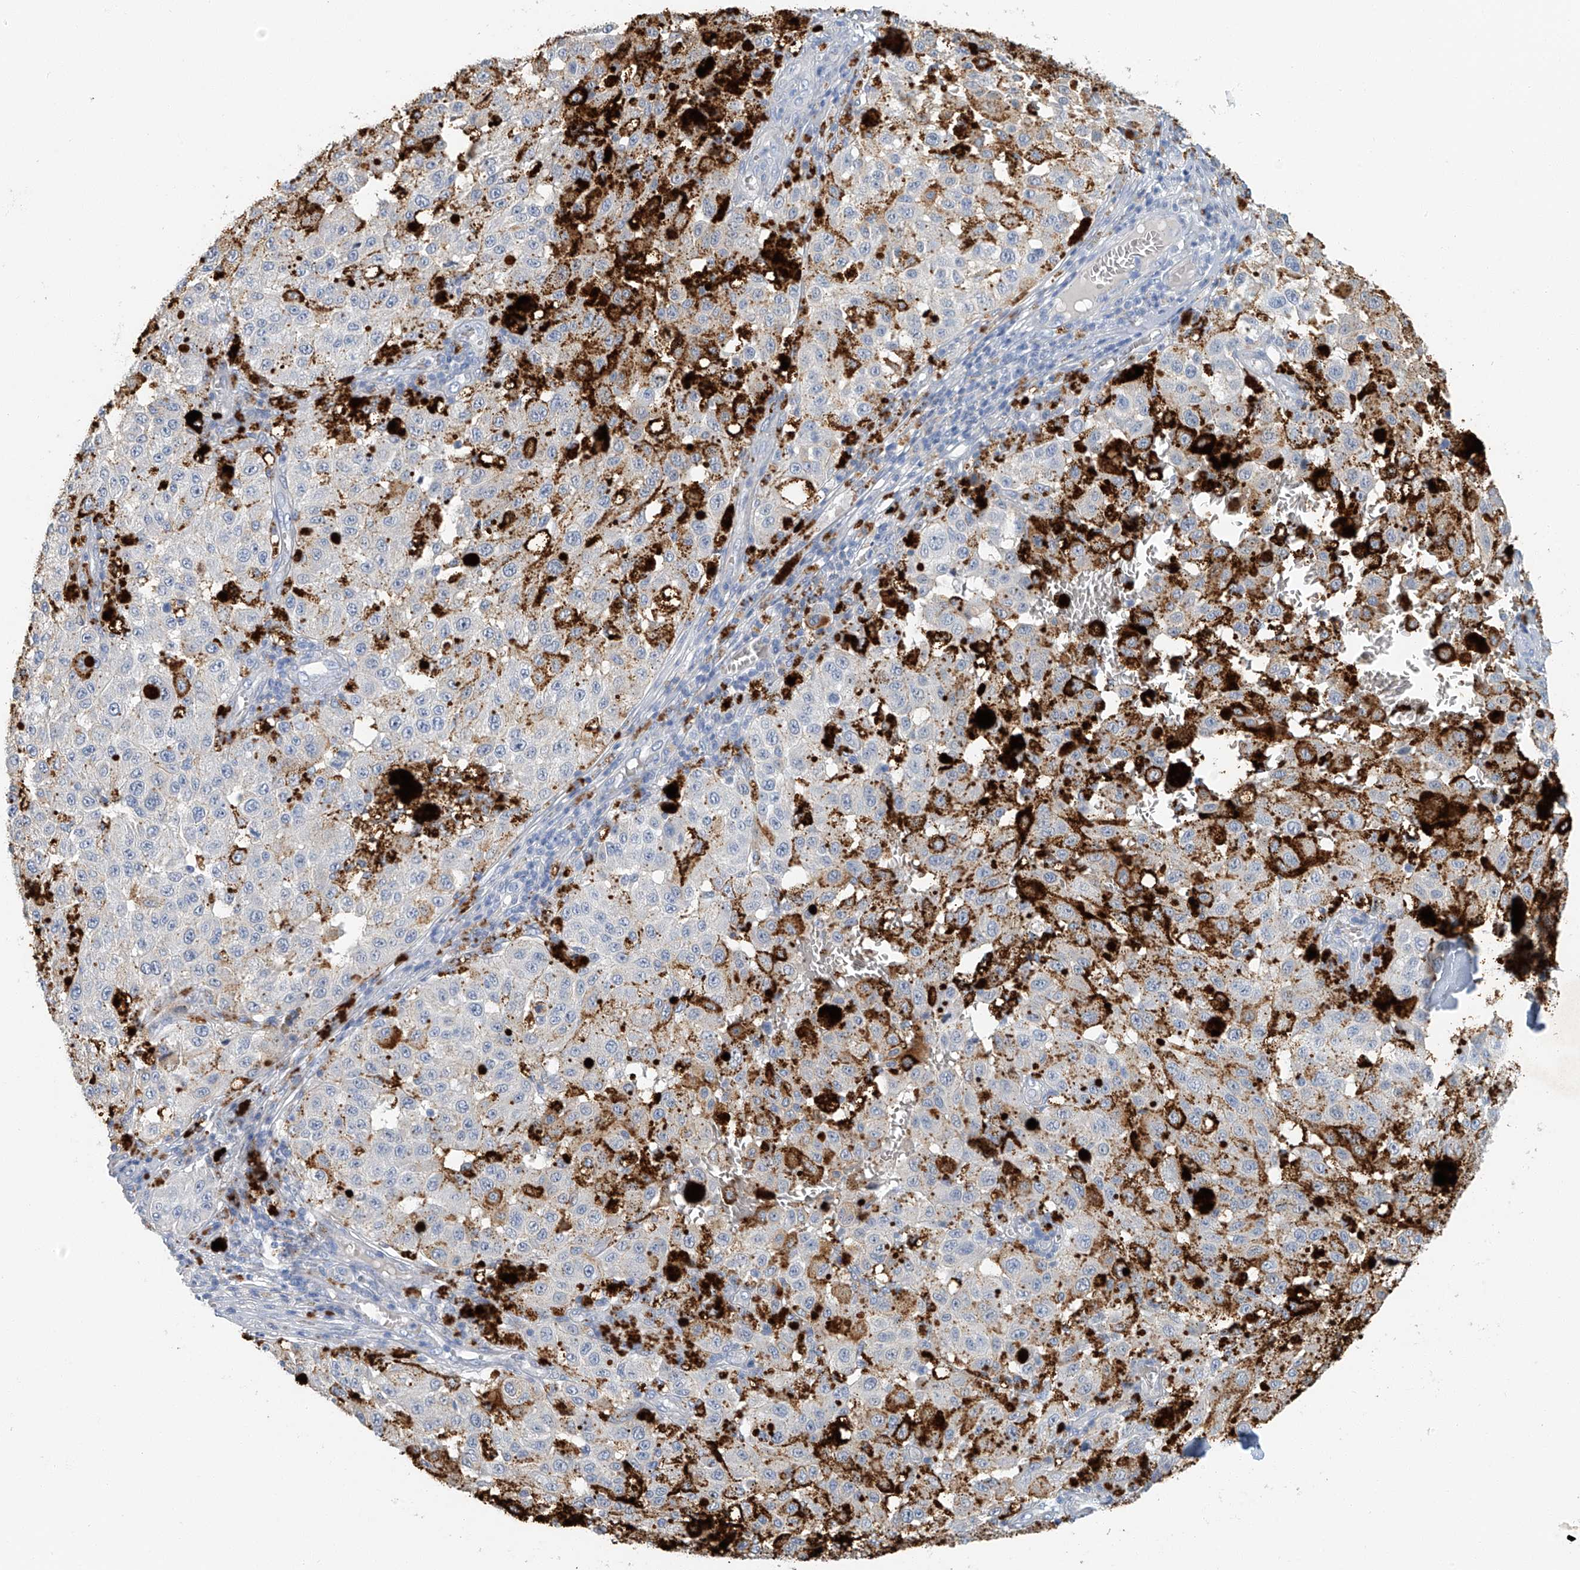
{"staining": {"intensity": "negative", "quantity": "none", "location": "none"}, "tissue": "melanoma", "cell_type": "Tumor cells", "image_type": "cancer", "snomed": [{"axis": "morphology", "description": "Malignant melanoma, NOS"}, {"axis": "topography", "description": "Skin"}], "caption": "Malignant melanoma was stained to show a protein in brown. There is no significant expression in tumor cells.", "gene": "C1orf87", "patient": {"sex": "female", "age": 64}}